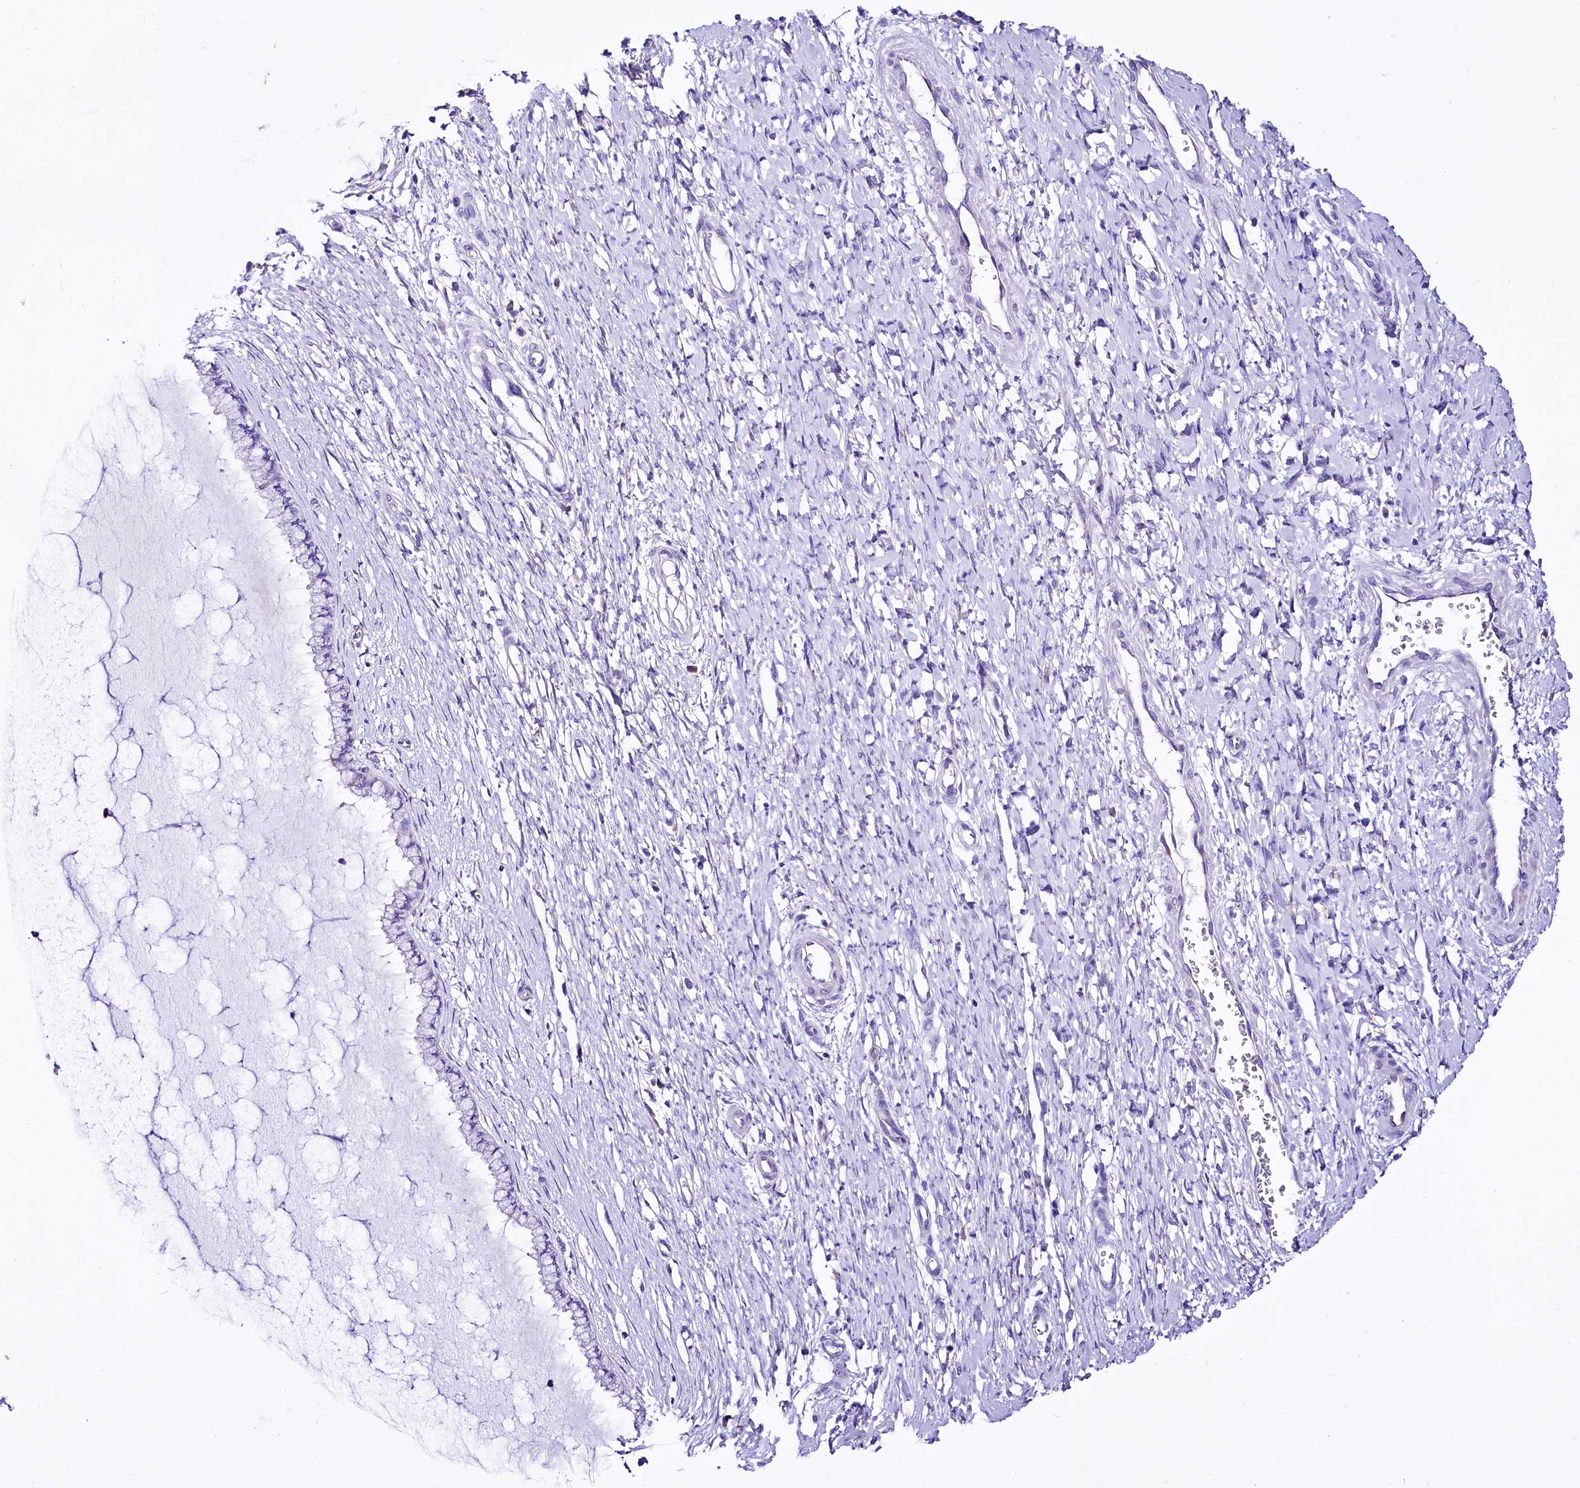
{"staining": {"intensity": "negative", "quantity": "none", "location": "none"}, "tissue": "cervix", "cell_type": "Glandular cells", "image_type": "normal", "snomed": [{"axis": "morphology", "description": "Normal tissue, NOS"}, {"axis": "topography", "description": "Cervix"}], "caption": "The micrograph reveals no significant positivity in glandular cells of cervix.", "gene": "A2ML1", "patient": {"sex": "female", "age": 55}}